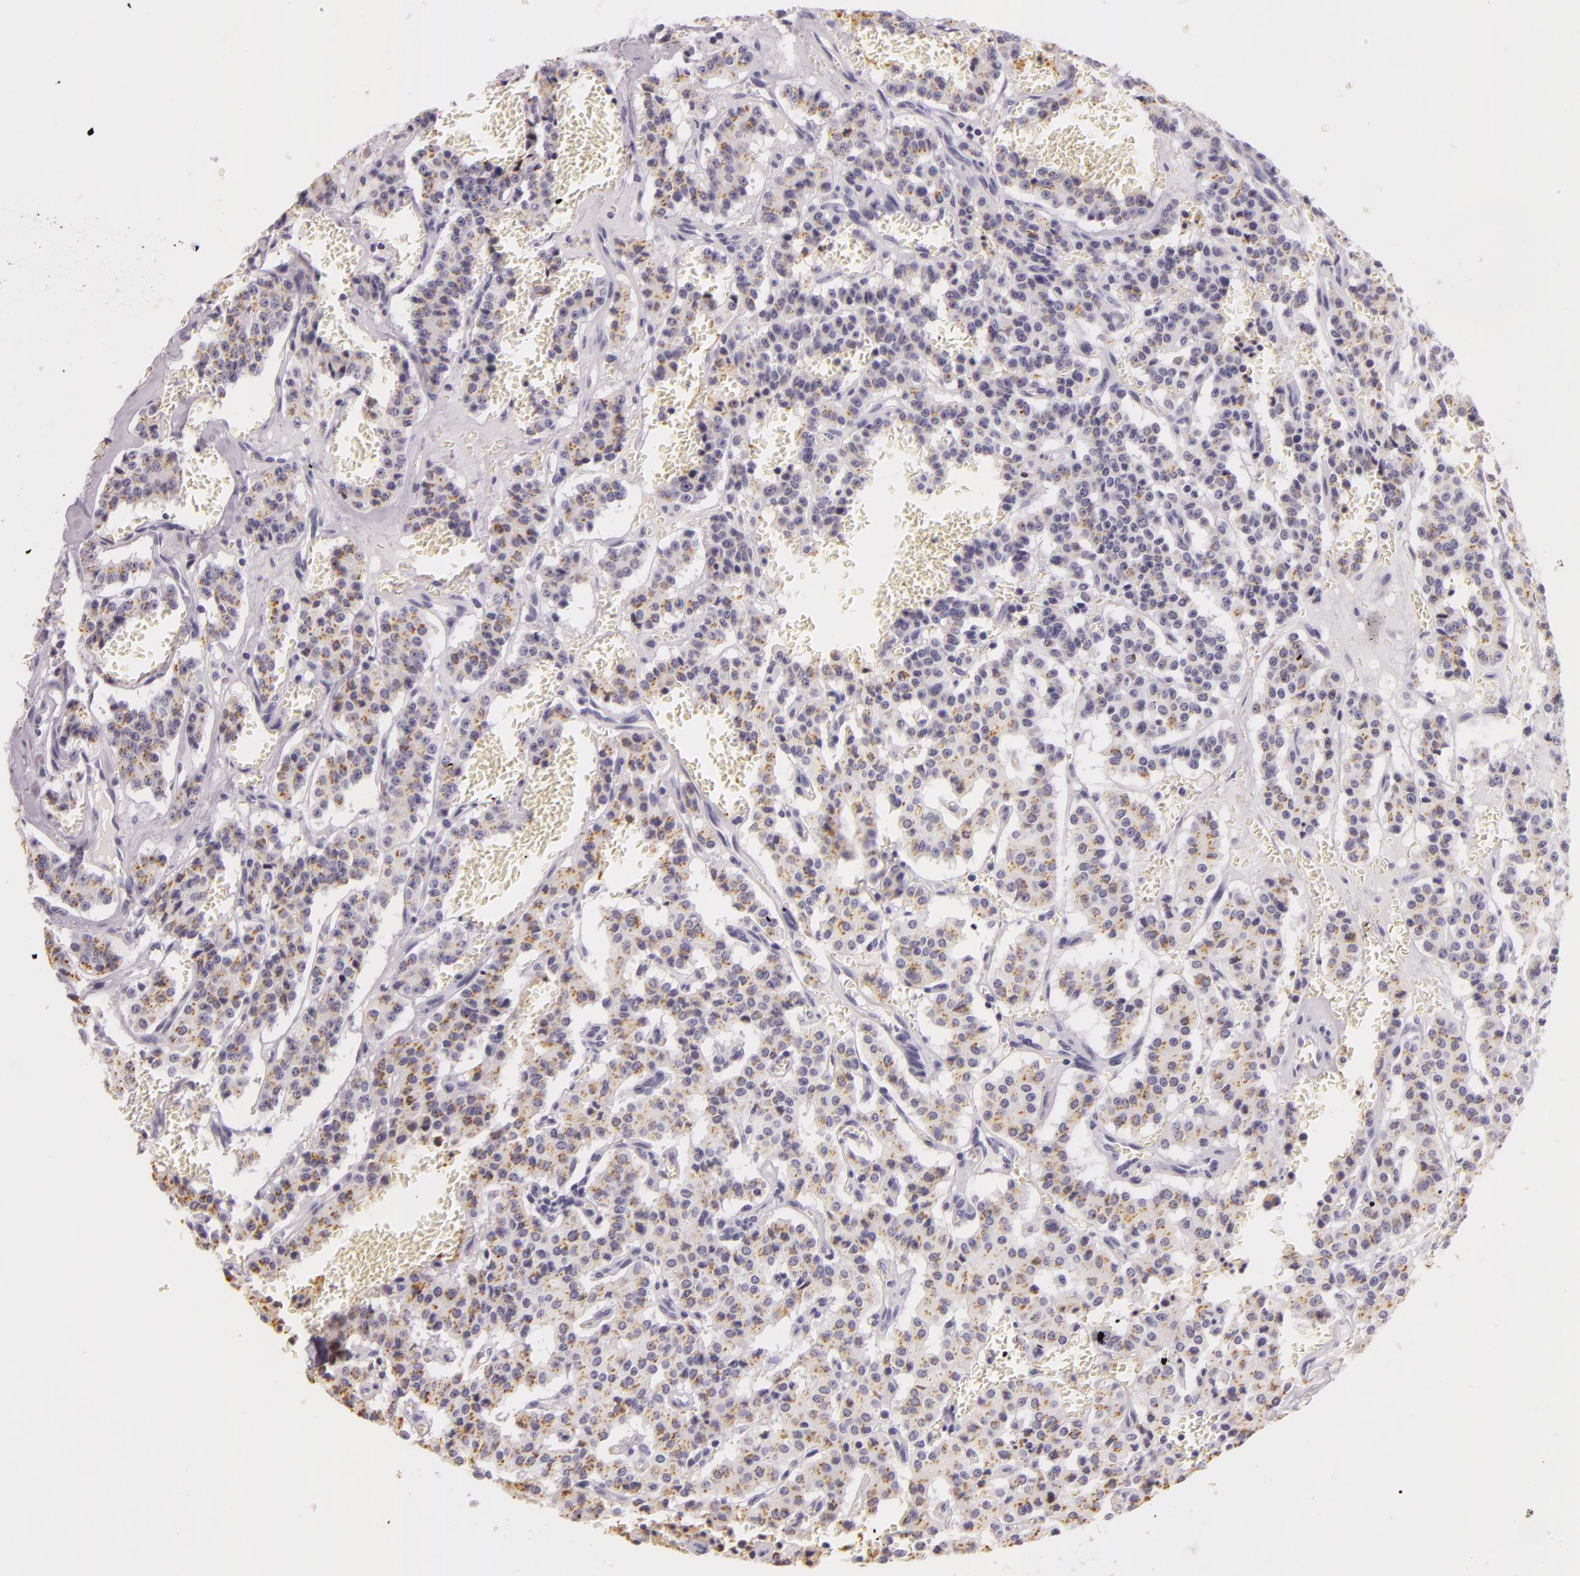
{"staining": {"intensity": "moderate", "quantity": ">75%", "location": "cytoplasmic/membranous"}, "tissue": "carcinoid", "cell_type": "Tumor cells", "image_type": "cancer", "snomed": [{"axis": "morphology", "description": "Carcinoid, malignant, NOS"}, {"axis": "topography", "description": "Bronchus"}], "caption": "Human malignant carcinoid stained with a protein marker demonstrates moderate staining in tumor cells.", "gene": "DLG4", "patient": {"sex": "male", "age": 55}}